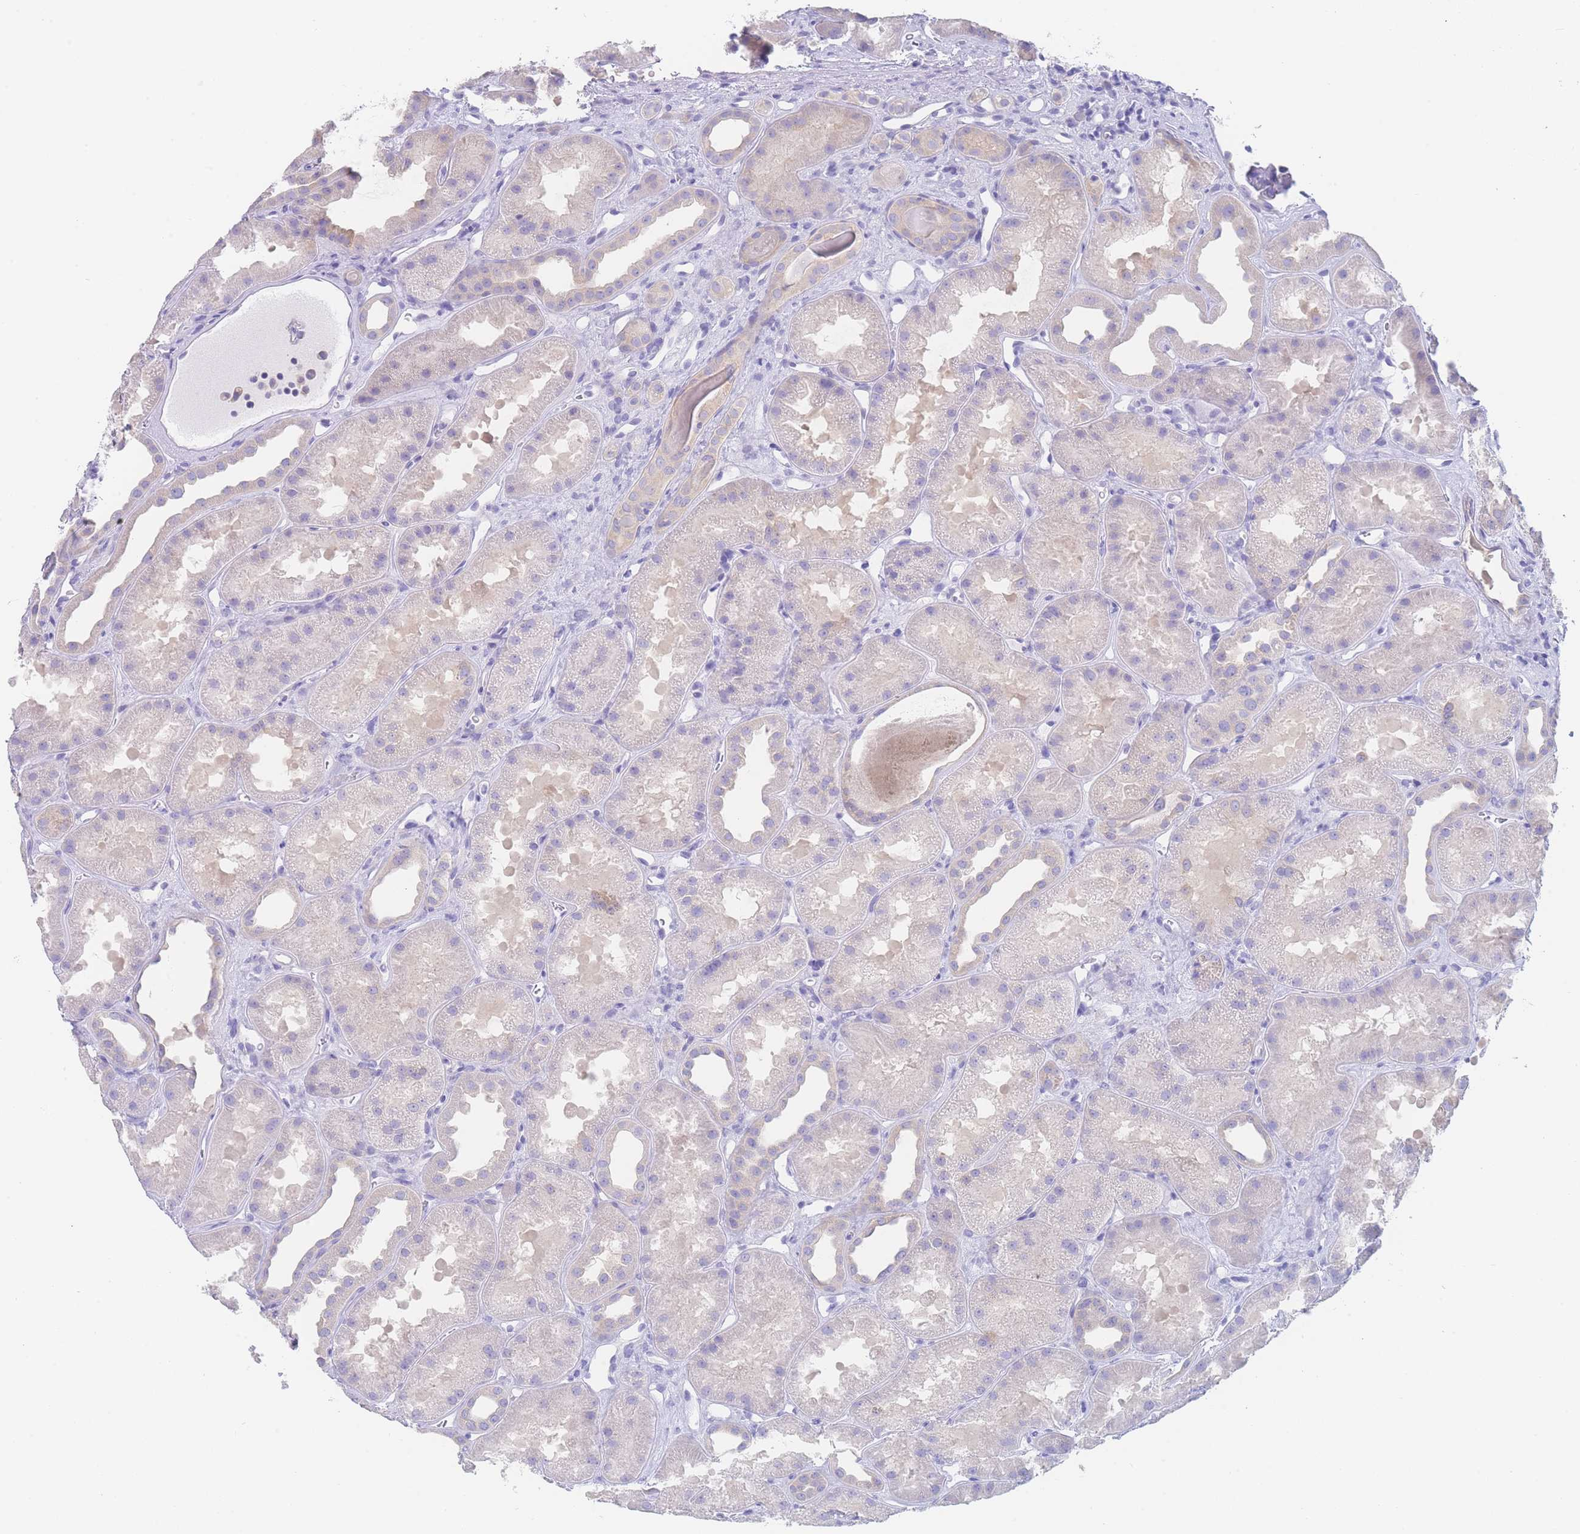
{"staining": {"intensity": "negative", "quantity": "none", "location": "none"}, "tissue": "kidney", "cell_type": "Cells in glomeruli", "image_type": "normal", "snomed": [{"axis": "morphology", "description": "Normal tissue, NOS"}, {"axis": "topography", "description": "Kidney"}], "caption": "Kidney stained for a protein using IHC displays no staining cells in glomeruli.", "gene": "LZTFL1", "patient": {"sex": "male", "age": 61}}